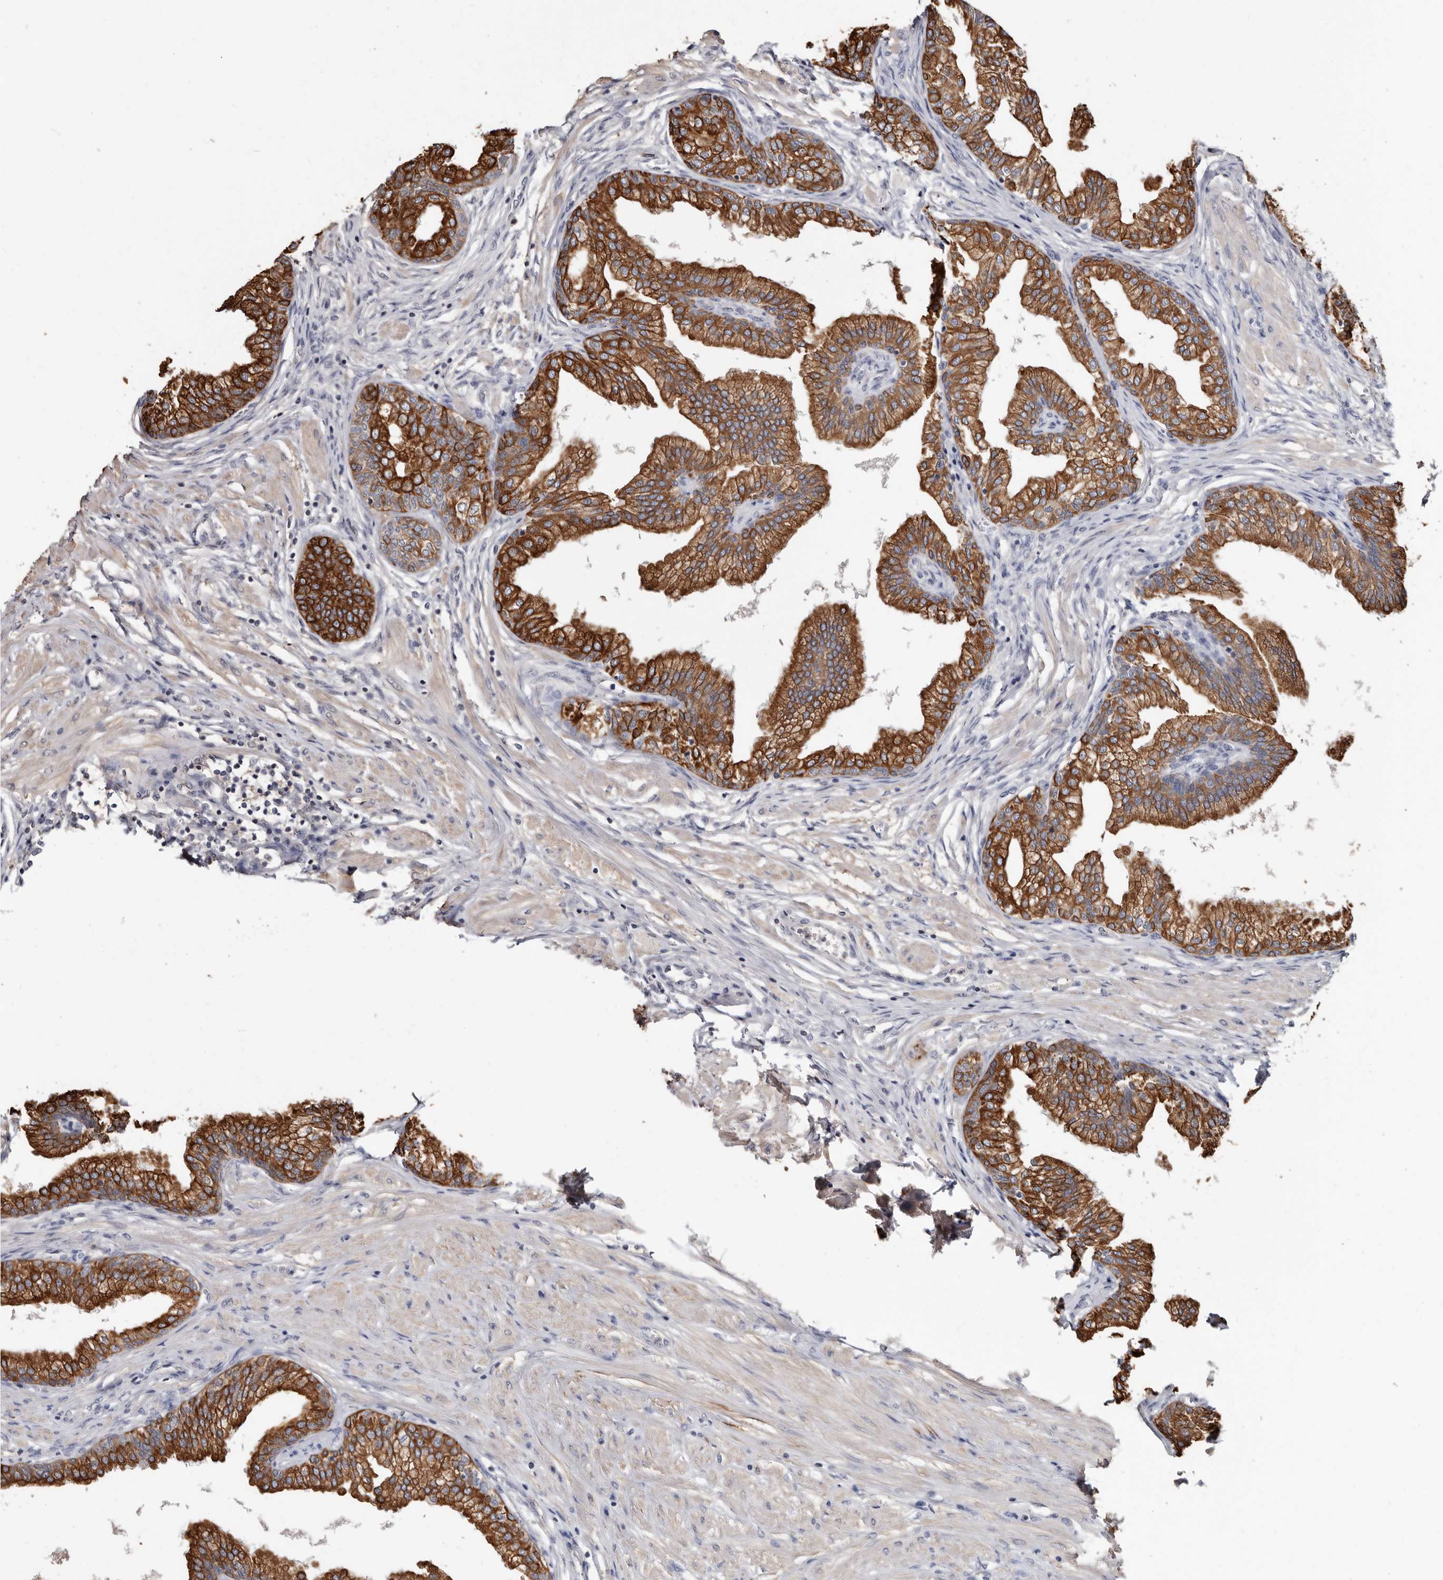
{"staining": {"intensity": "strong", "quantity": ">75%", "location": "cytoplasmic/membranous"}, "tissue": "prostate", "cell_type": "Glandular cells", "image_type": "normal", "snomed": [{"axis": "morphology", "description": "Normal tissue, NOS"}, {"axis": "morphology", "description": "Urothelial carcinoma, Low grade"}, {"axis": "topography", "description": "Urinary bladder"}, {"axis": "topography", "description": "Prostate"}], "caption": "Immunohistochemistry histopathology image of benign human prostate stained for a protein (brown), which displays high levels of strong cytoplasmic/membranous expression in approximately >75% of glandular cells.", "gene": "MRPL18", "patient": {"sex": "male", "age": 60}}